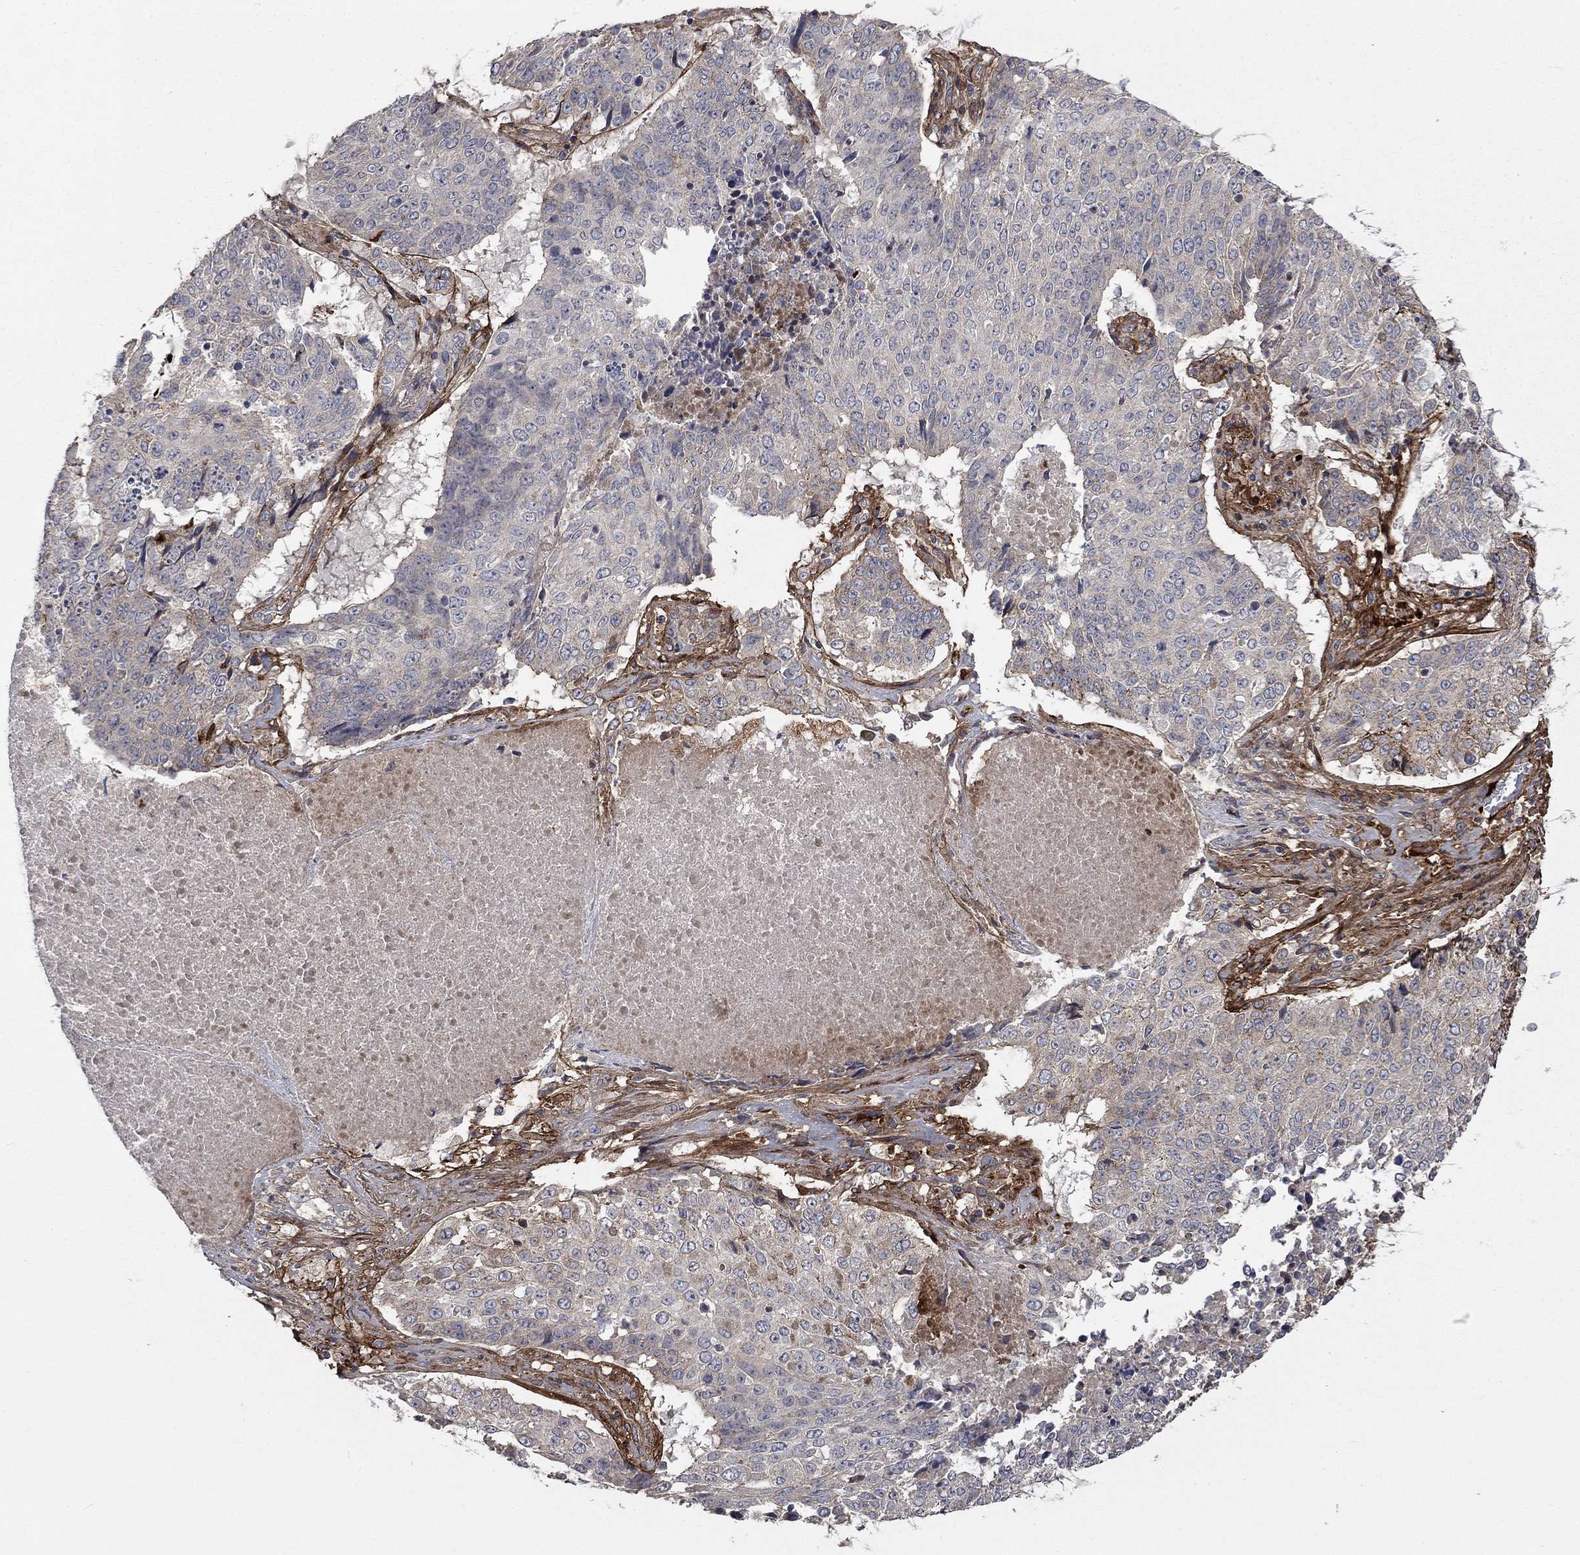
{"staining": {"intensity": "negative", "quantity": "none", "location": "none"}, "tissue": "lung cancer", "cell_type": "Tumor cells", "image_type": "cancer", "snomed": [{"axis": "morphology", "description": "Normal tissue, NOS"}, {"axis": "morphology", "description": "Squamous cell carcinoma, NOS"}, {"axis": "topography", "description": "Bronchus"}, {"axis": "topography", "description": "Lung"}], "caption": "There is no significant positivity in tumor cells of lung cancer. (Stains: DAB immunohistochemistry (IHC) with hematoxylin counter stain, Microscopy: brightfield microscopy at high magnification).", "gene": "VCAN", "patient": {"sex": "male", "age": 64}}